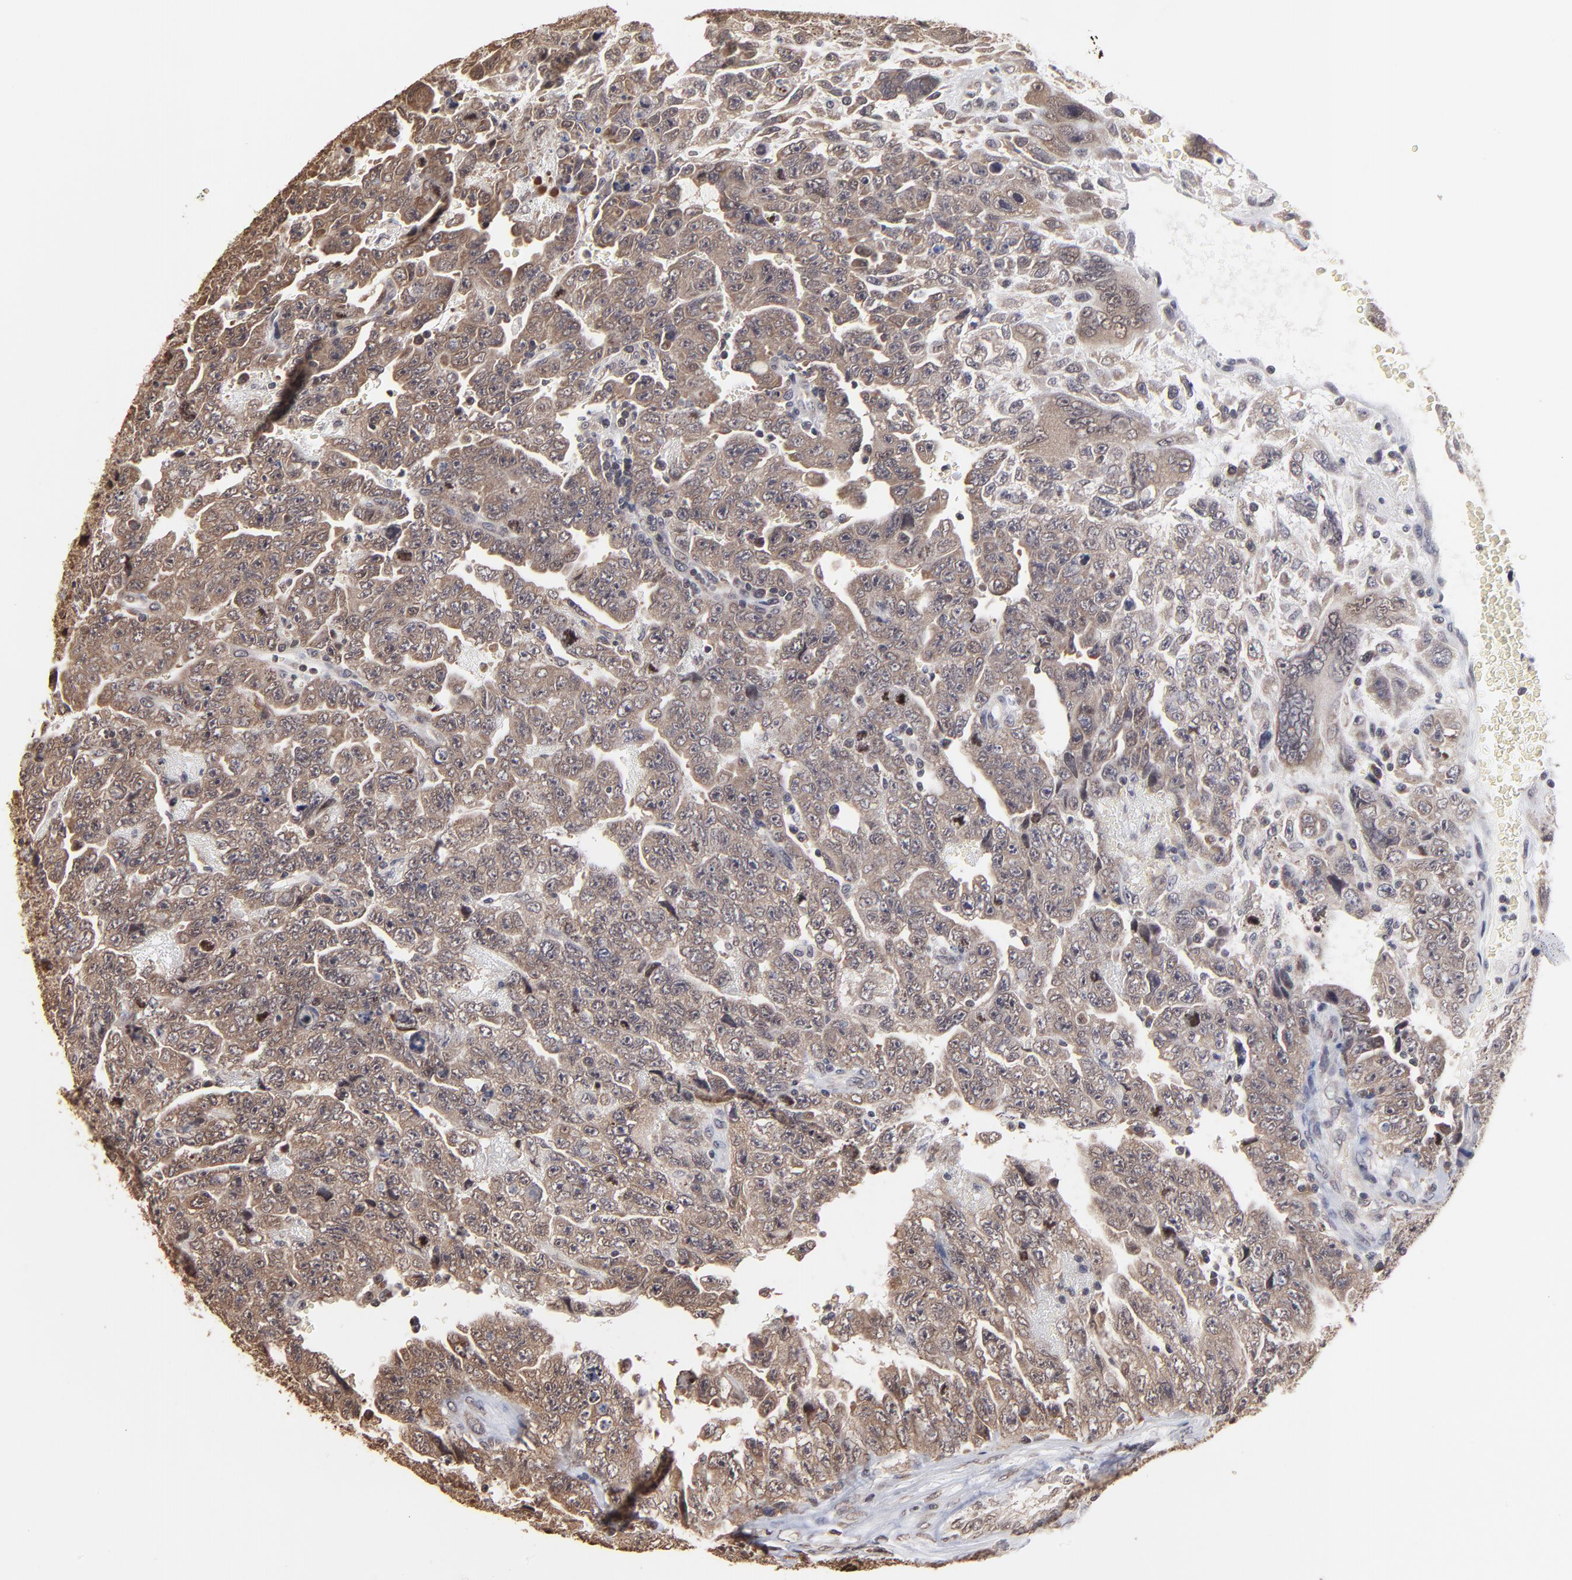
{"staining": {"intensity": "weak", "quantity": ">75%", "location": "cytoplasmic/membranous"}, "tissue": "testis cancer", "cell_type": "Tumor cells", "image_type": "cancer", "snomed": [{"axis": "morphology", "description": "Carcinoma, Embryonal, NOS"}, {"axis": "topography", "description": "Testis"}], "caption": "Immunohistochemistry (IHC) image of neoplastic tissue: human testis cancer (embryonal carcinoma) stained using immunohistochemistry displays low levels of weak protein expression localized specifically in the cytoplasmic/membranous of tumor cells, appearing as a cytoplasmic/membranous brown color.", "gene": "BRPF1", "patient": {"sex": "male", "age": 28}}